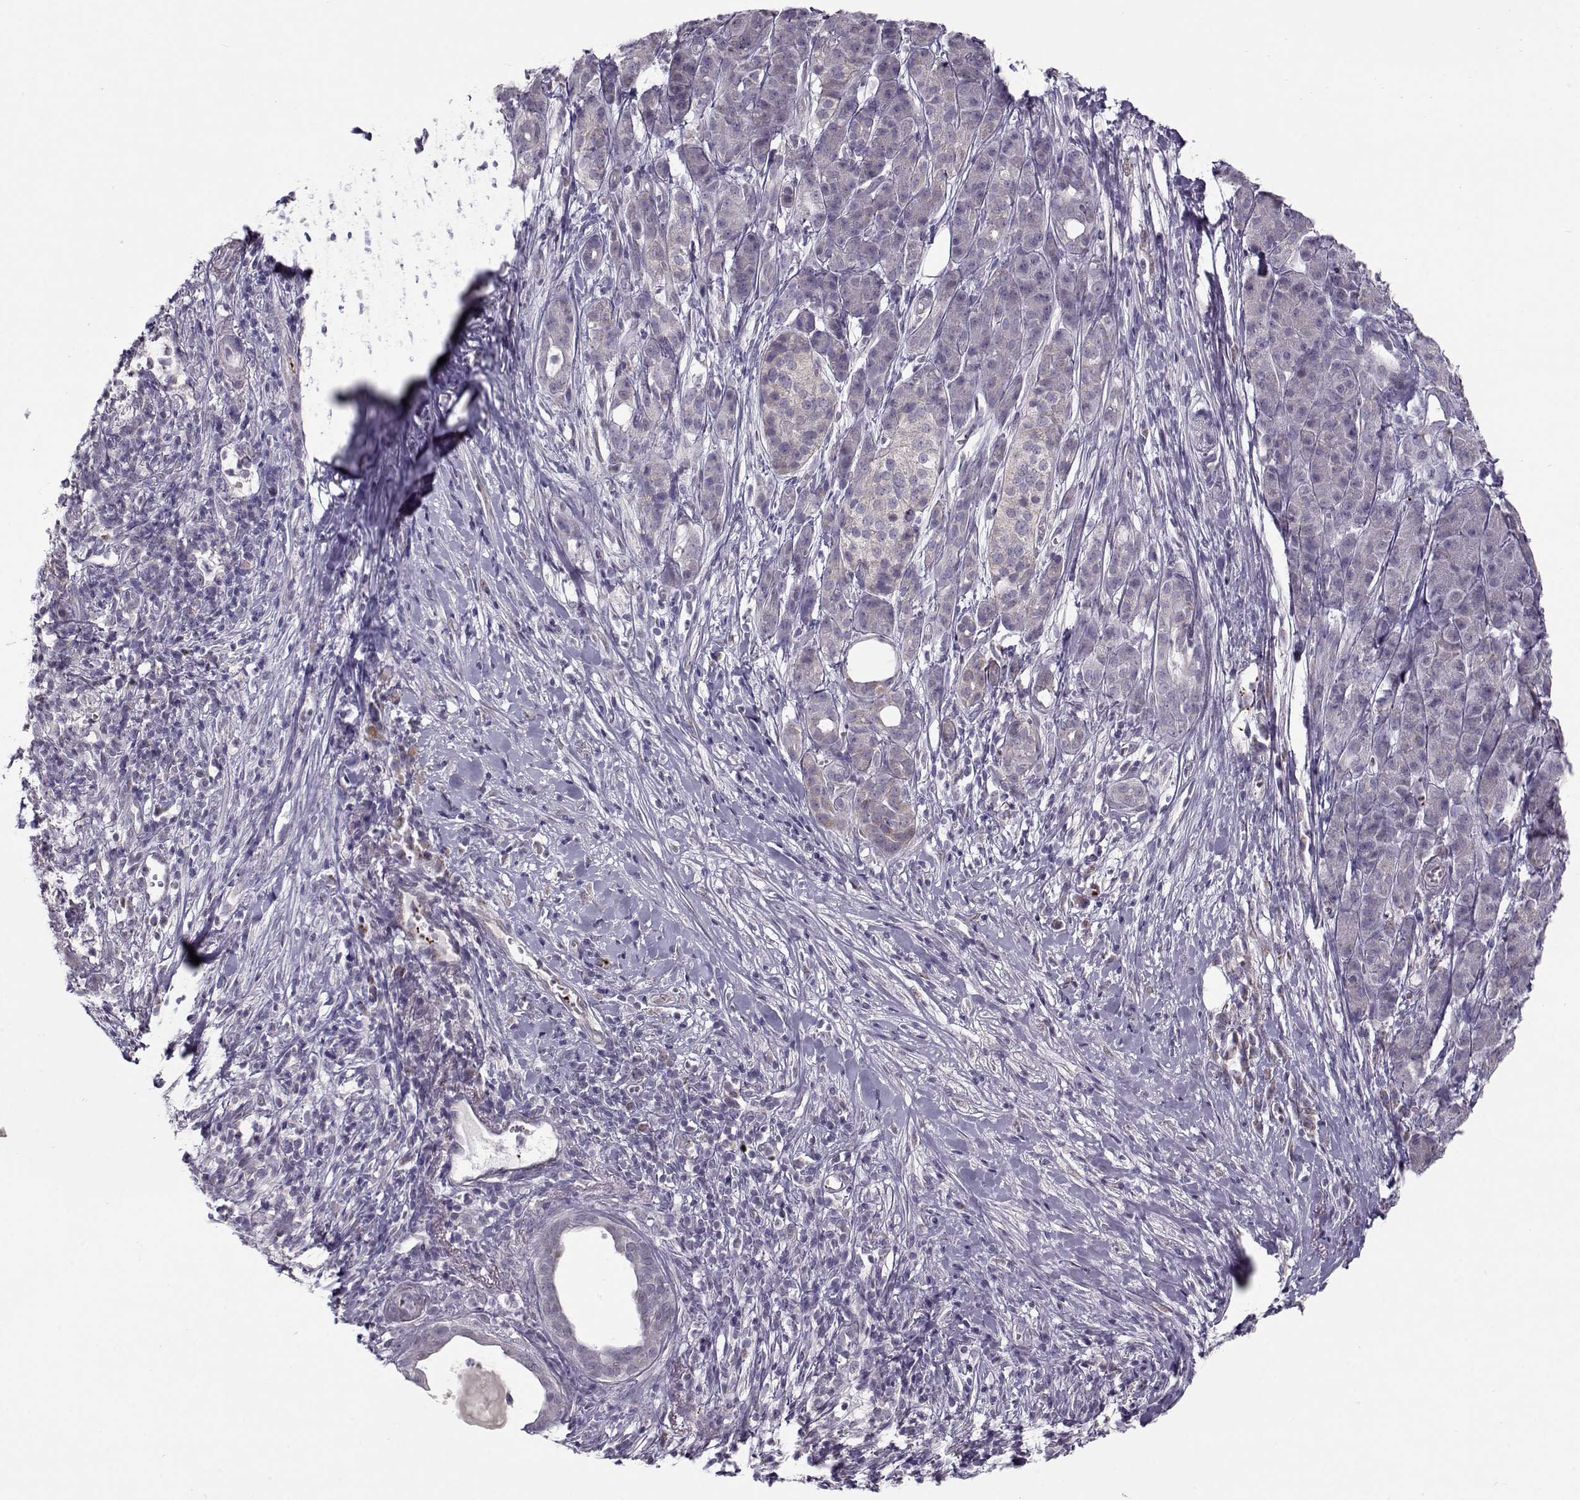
{"staining": {"intensity": "negative", "quantity": "none", "location": "none"}, "tissue": "pancreatic cancer", "cell_type": "Tumor cells", "image_type": "cancer", "snomed": [{"axis": "morphology", "description": "Adenocarcinoma, NOS"}, {"axis": "topography", "description": "Pancreas"}], "caption": "A high-resolution photomicrograph shows IHC staining of adenocarcinoma (pancreatic), which reveals no significant staining in tumor cells.", "gene": "KLF17", "patient": {"sex": "male", "age": 61}}